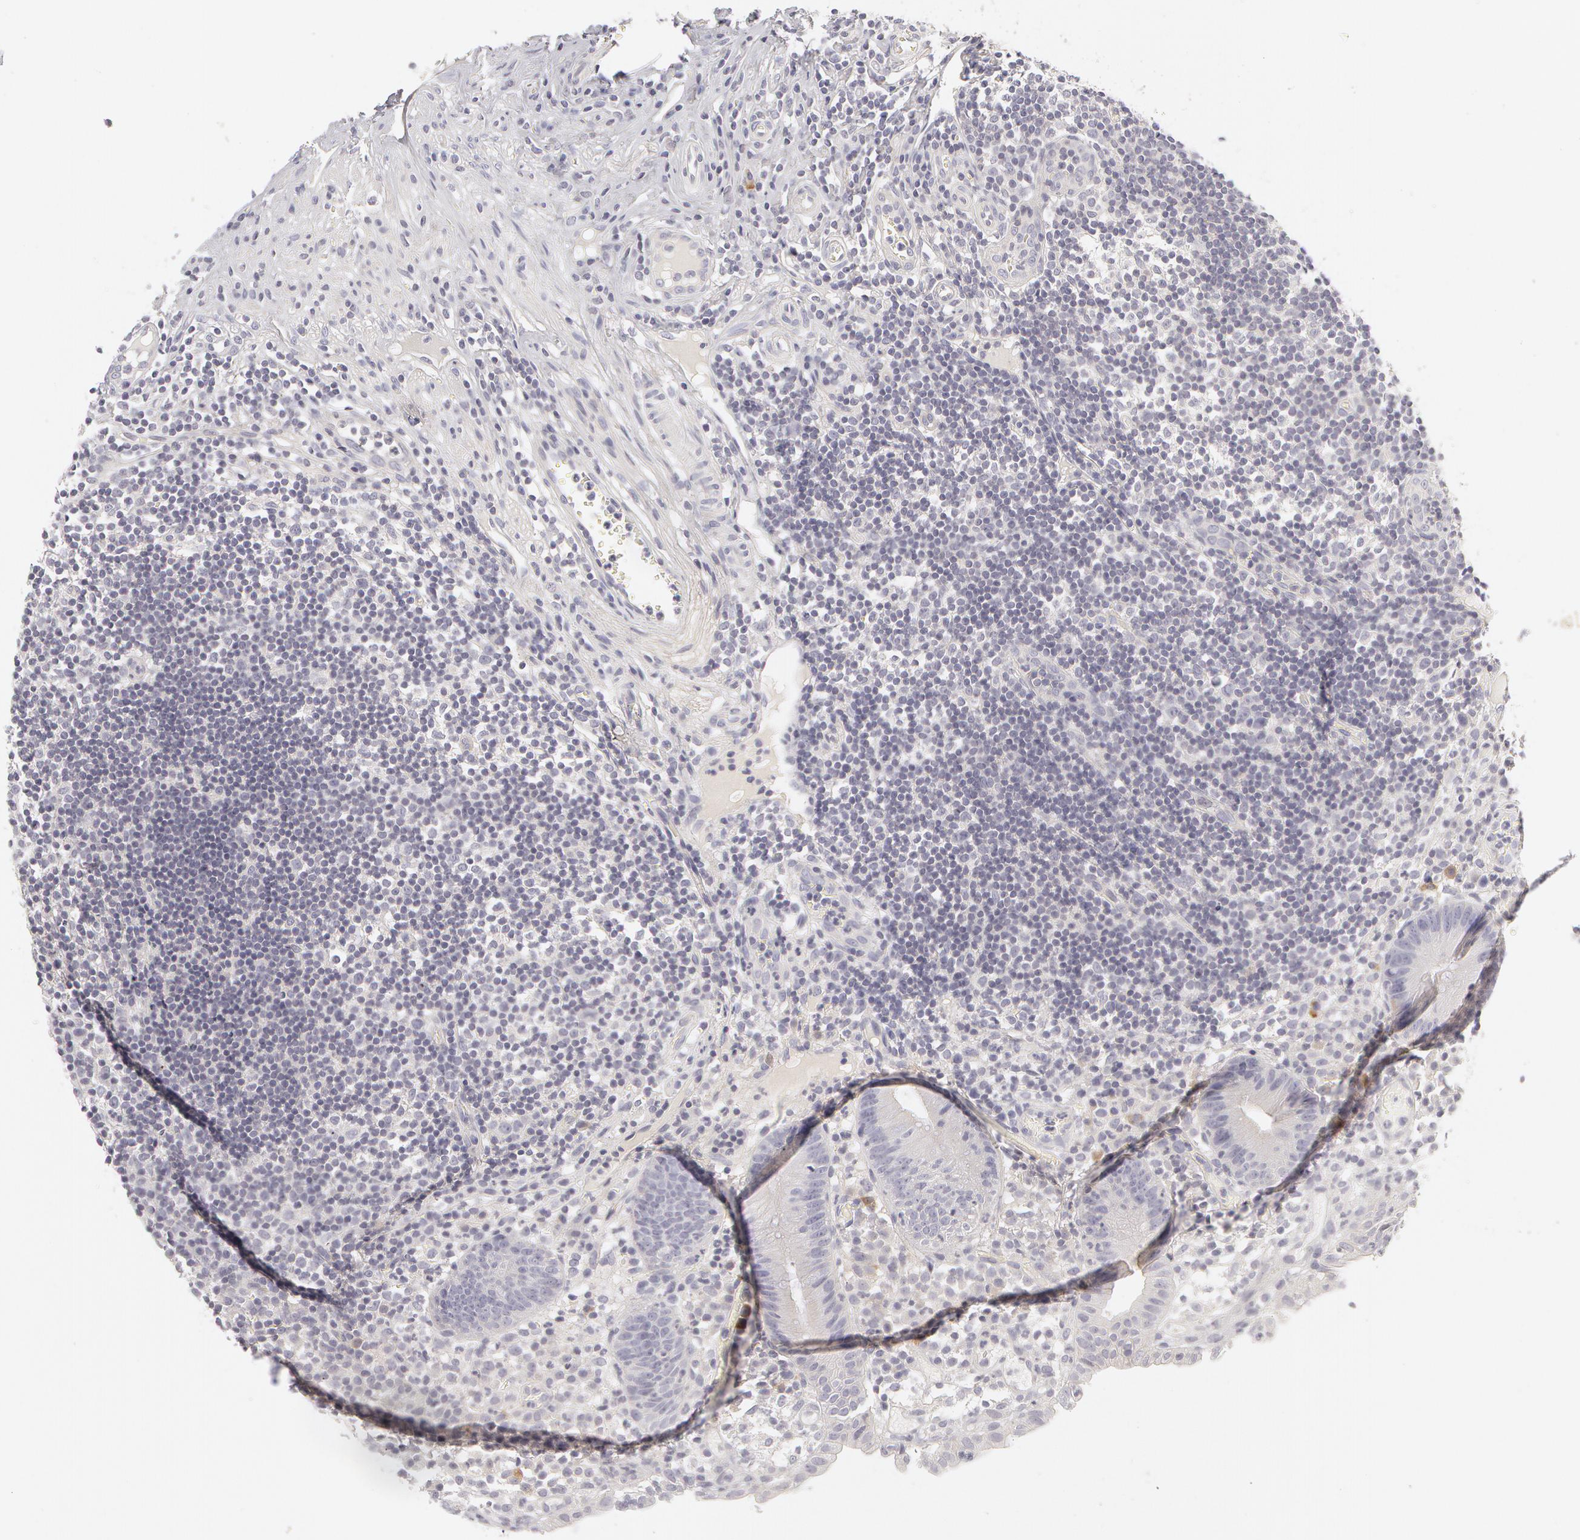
{"staining": {"intensity": "negative", "quantity": "none", "location": "none"}, "tissue": "appendix", "cell_type": "Glandular cells", "image_type": "normal", "snomed": [{"axis": "morphology", "description": "Normal tissue, NOS"}, {"axis": "topography", "description": "Appendix"}], "caption": "Micrograph shows no significant protein positivity in glandular cells of unremarkable appendix. The staining was performed using DAB (3,3'-diaminobenzidine) to visualize the protein expression in brown, while the nuclei were stained in blue with hematoxylin (Magnification: 20x).", "gene": "ABCB1", "patient": {"sex": "male", "age": 25}}